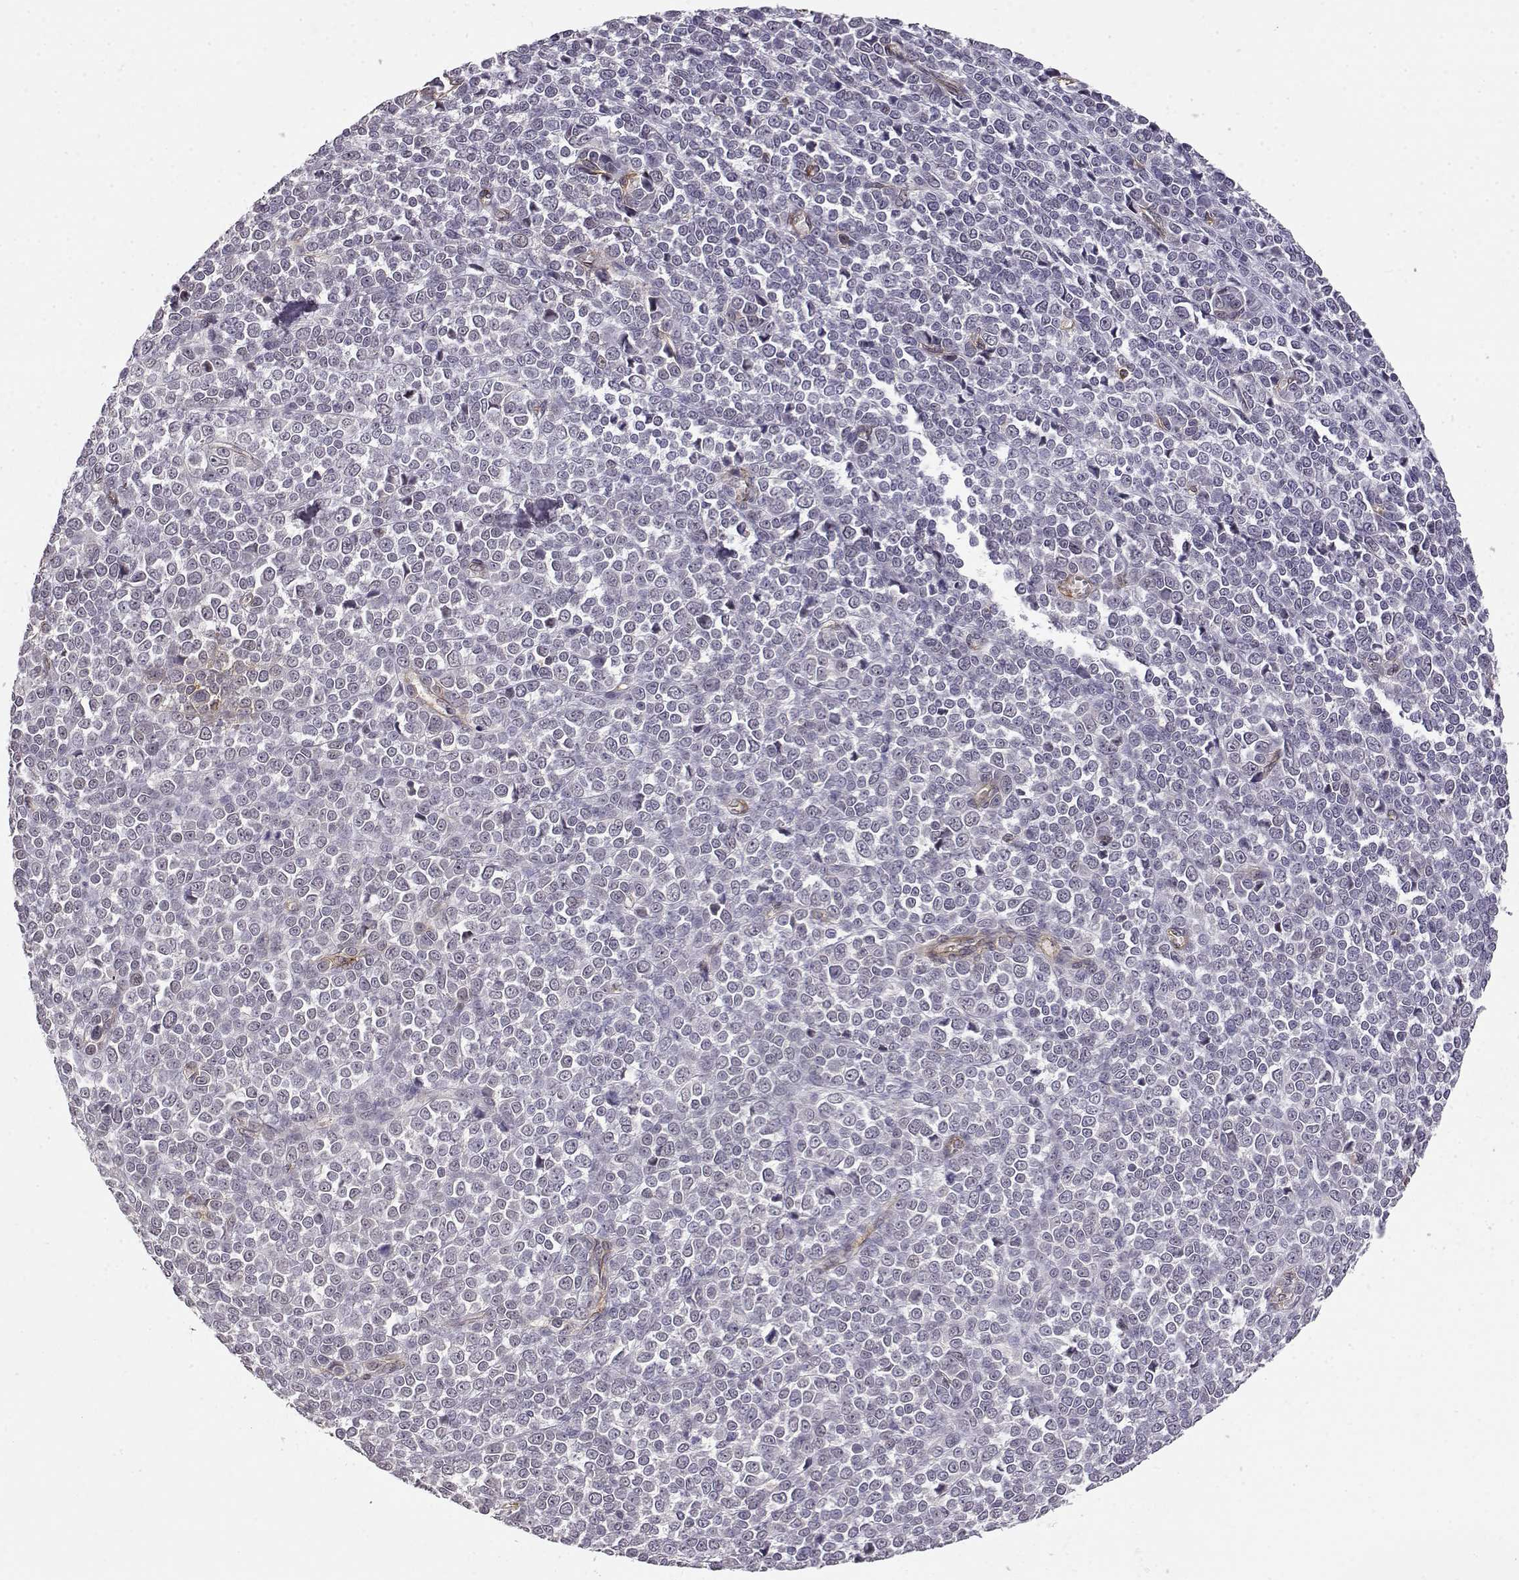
{"staining": {"intensity": "negative", "quantity": "none", "location": "none"}, "tissue": "melanoma", "cell_type": "Tumor cells", "image_type": "cancer", "snomed": [{"axis": "morphology", "description": "Malignant melanoma, NOS"}, {"axis": "topography", "description": "Skin"}], "caption": "This is a histopathology image of immunohistochemistry staining of malignant melanoma, which shows no expression in tumor cells.", "gene": "IFITM1", "patient": {"sex": "female", "age": 95}}